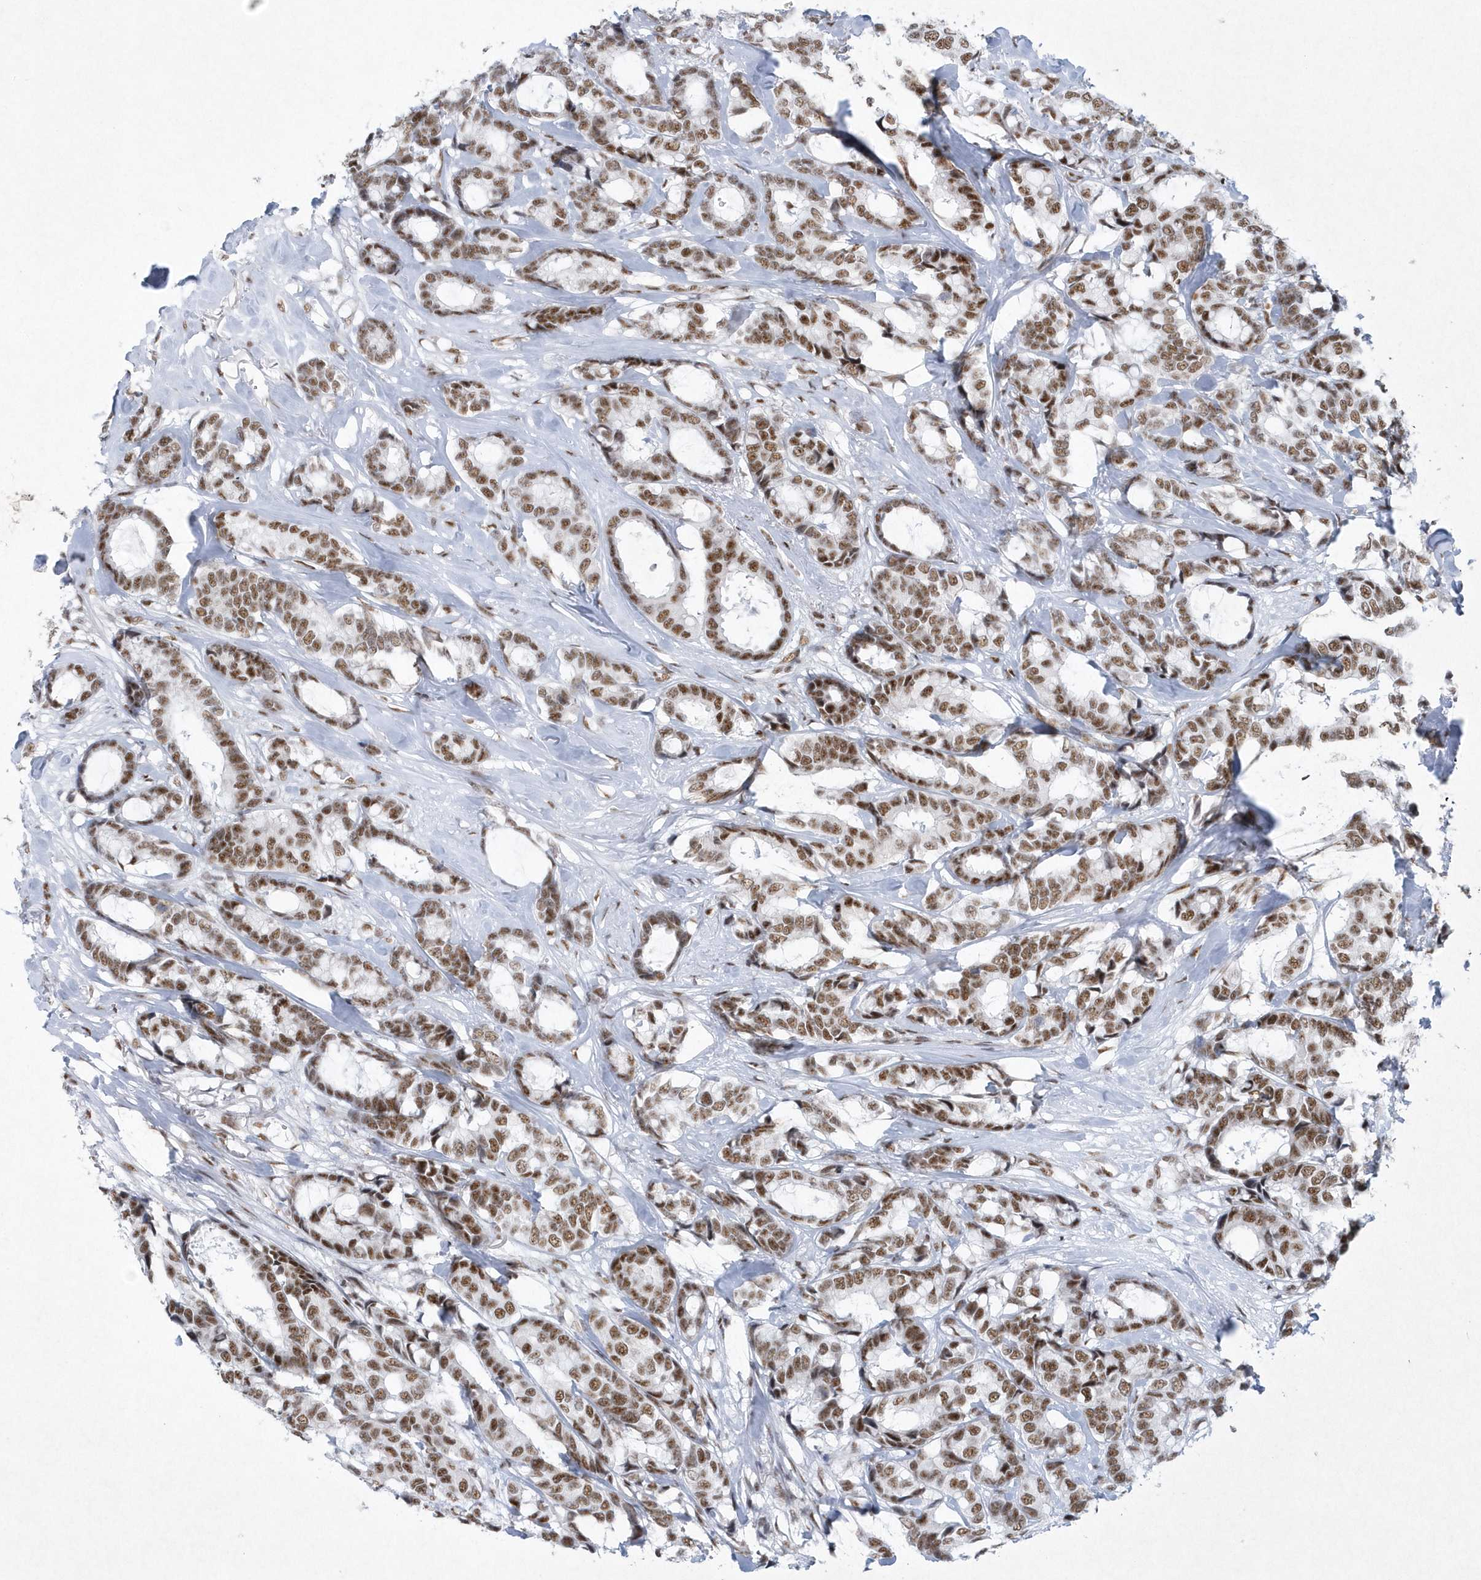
{"staining": {"intensity": "moderate", "quantity": ">75%", "location": "nuclear"}, "tissue": "breast cancer", "cell_type": "Tumor cells", "image_type": "cancer", "snomed": [{"axis": "morphology", "description": "Duct carcinoma"}, {"axis": "topography", "description": "Breast"}], "caption": "Immunohistochemistry (IHC) image of neoplastic tissue: infiltrating ductal carcinoma (breast) stained using IHC shows medium levels of moderate protein expression localized specifically in the nuclear of tumor cells, appearing as a nuclear brown color.", "gene": "DCLRE1A", "patient": {"sex": "female", "age": 87}}